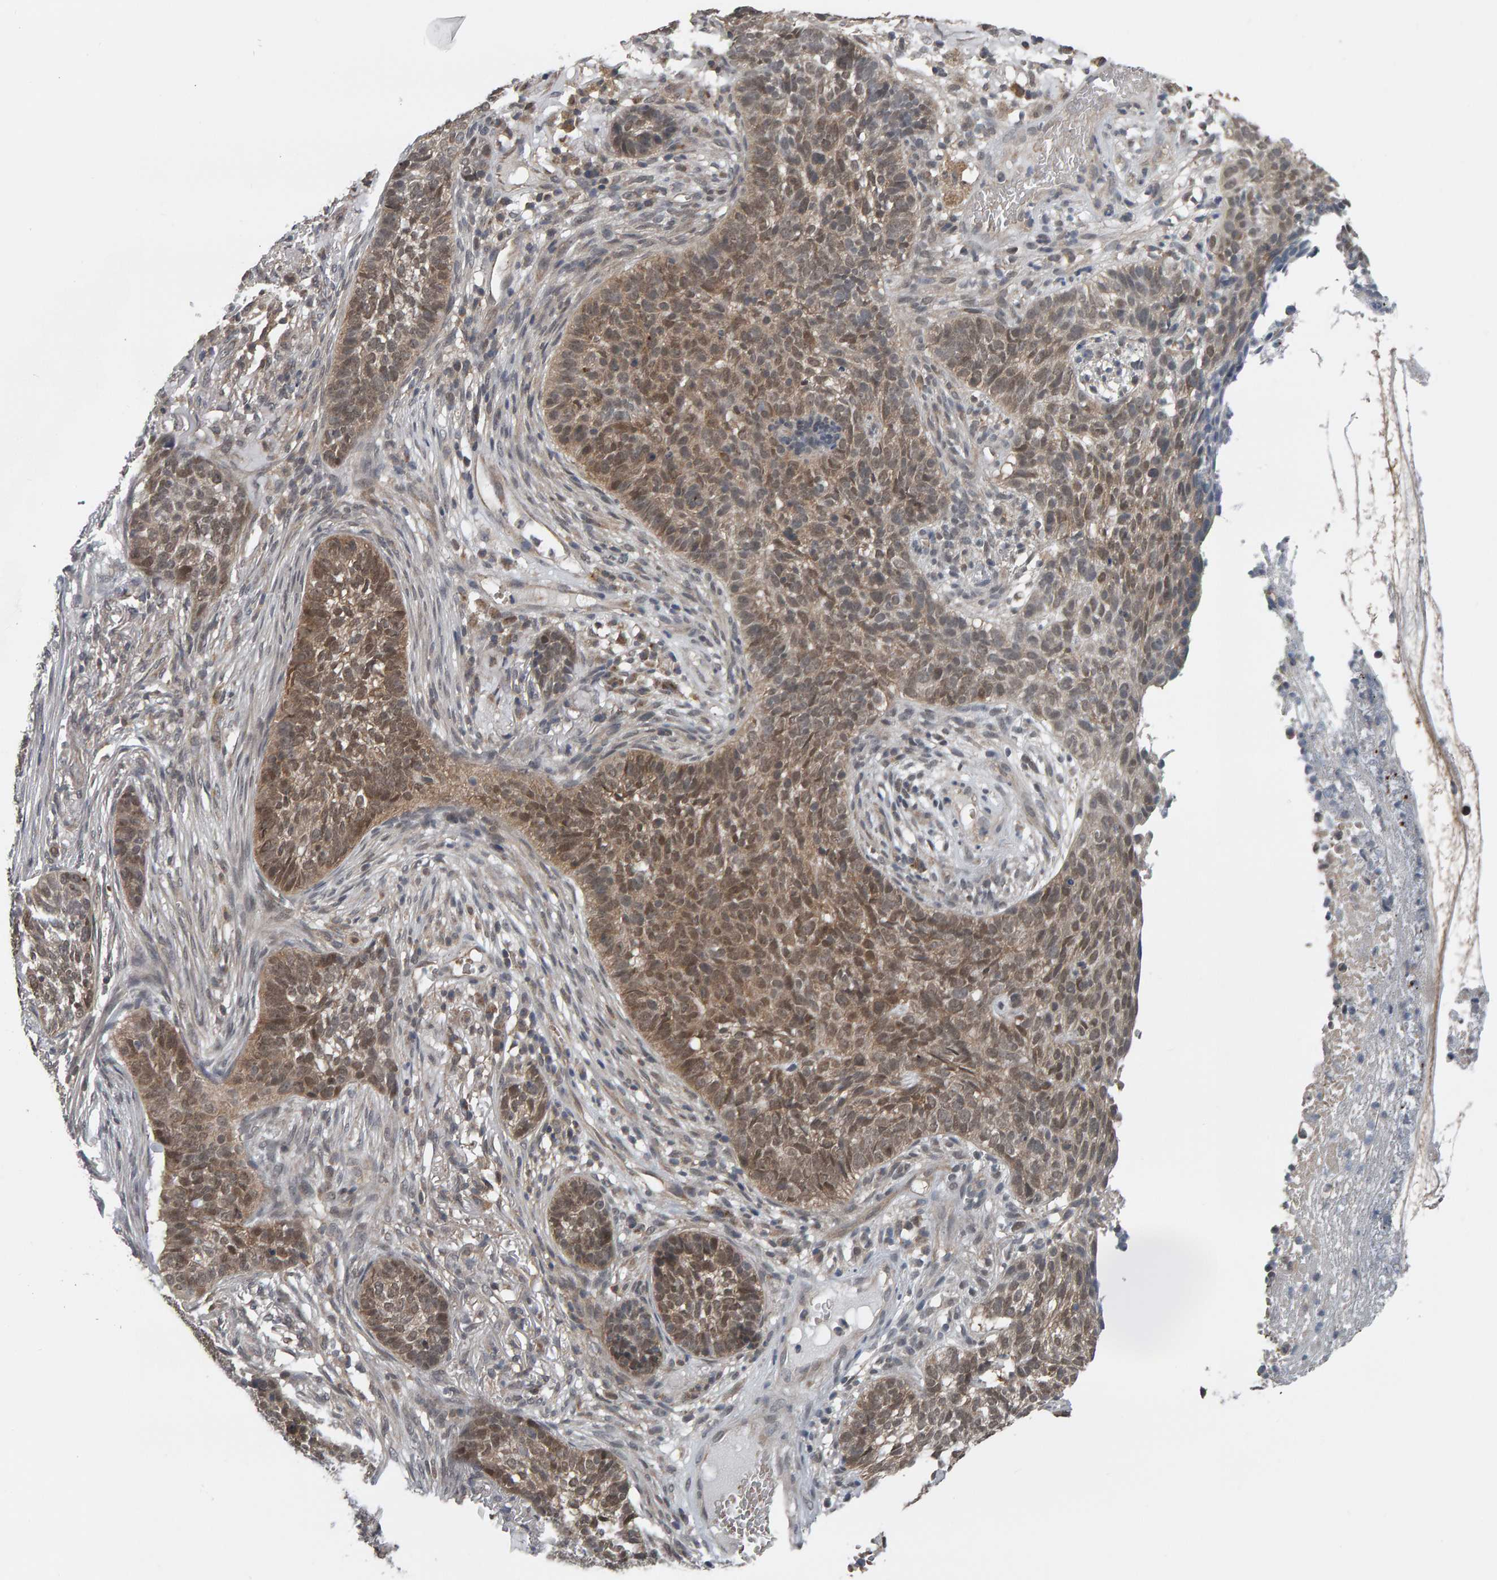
{"staining": {"intensity": "weak", "quantity": "25%-75%", "location": "cytoplasmic/membranous,nuclear"}, "tissue": "skin cancer", "cell_type": "Tumor cells", "image_type": "cancer", "snomed": [{"axis": "morphology", "description": "Basal cell carcinoma"}, {"axis": "topography", "description": "Skin"}], "caption": "Brown immunohistochemical staining in skin cancer exhibits weak cytoplasmic/membranous and nuclear positivity in about 25%-75% of tumor cells. Nuclei are stained in blue.", "gene": "COASY", "patient": {"sex": "male", "age": 85}}